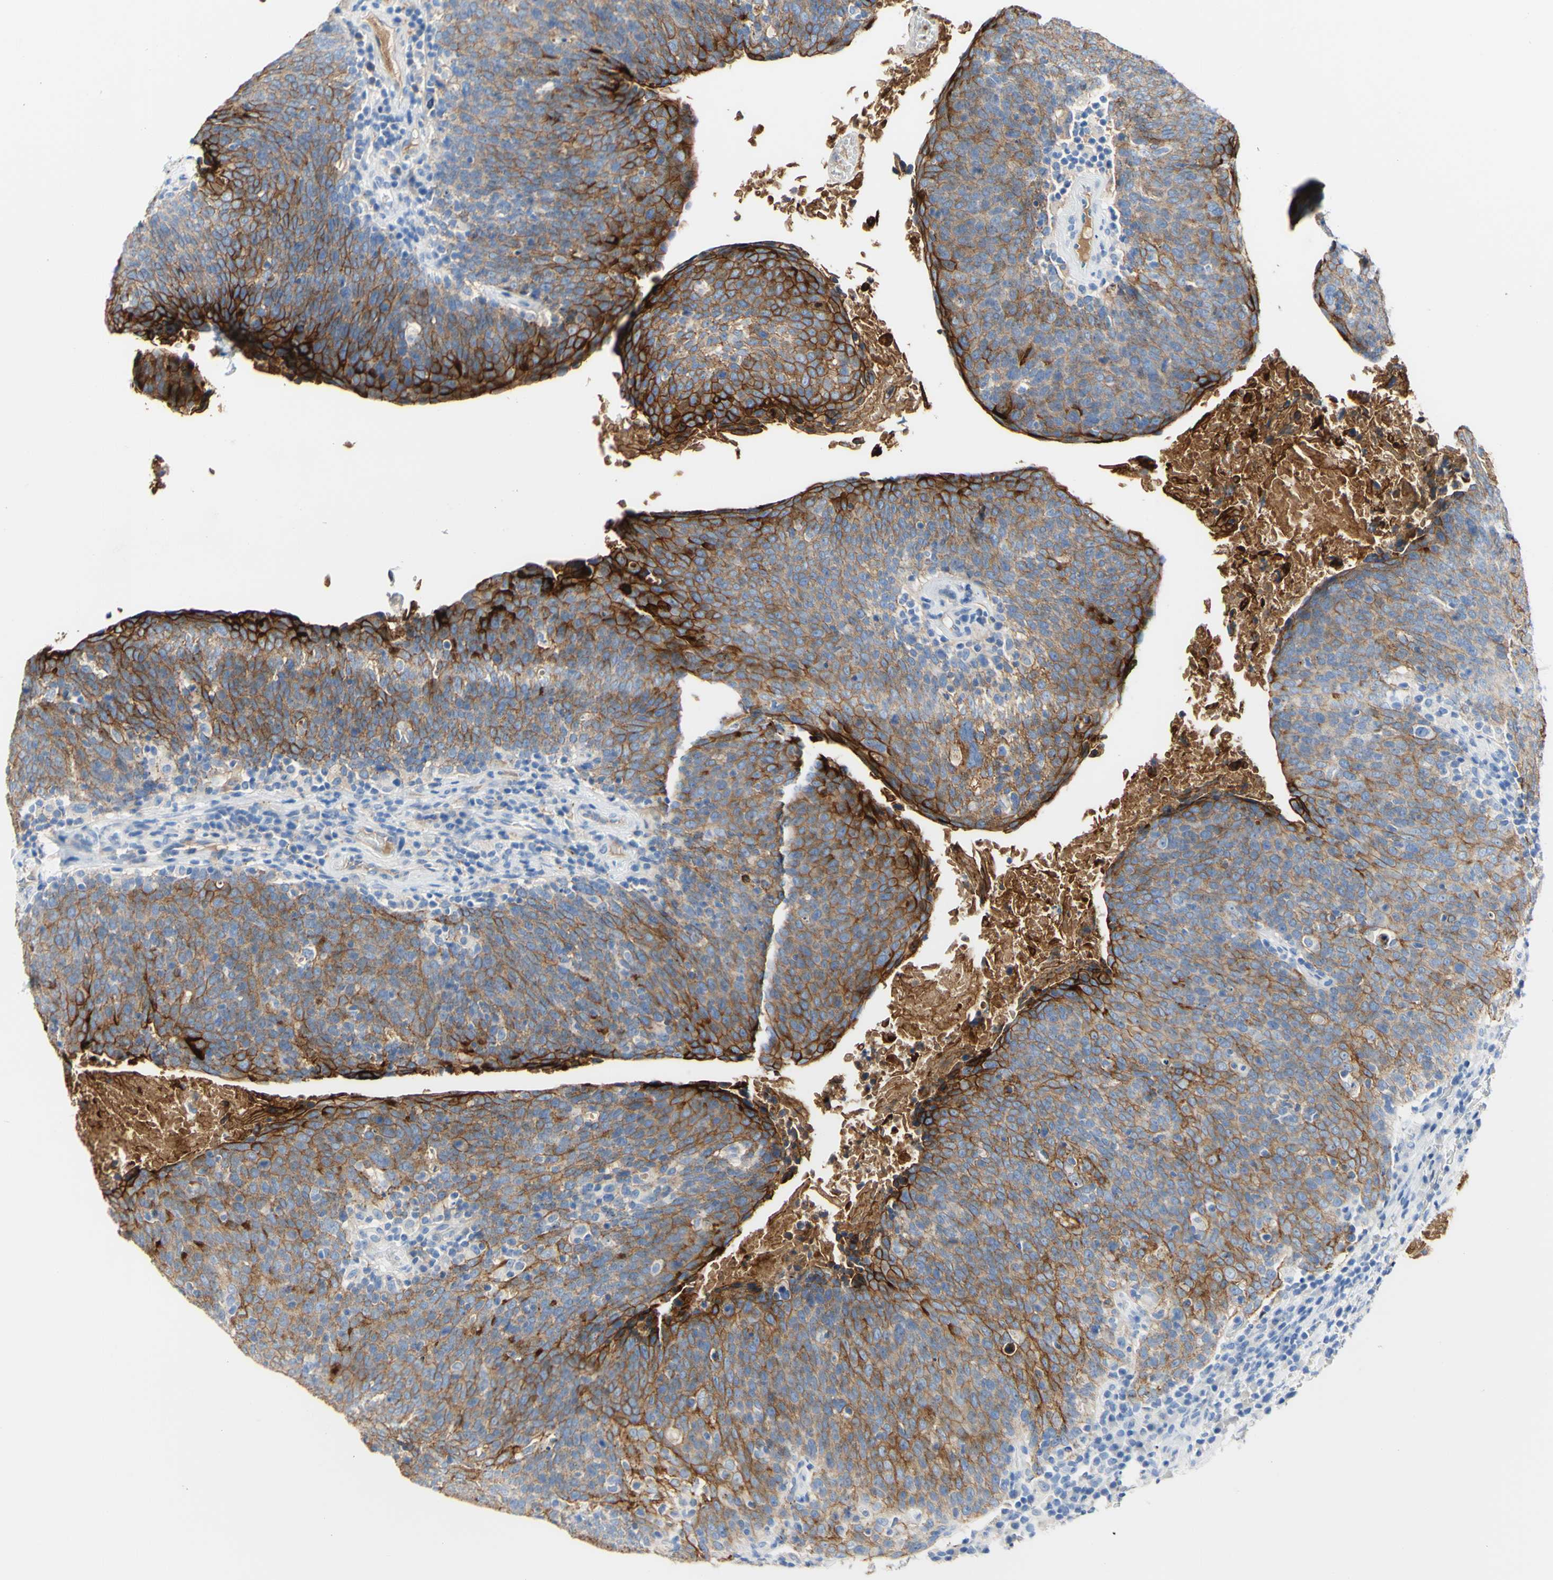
{"staining": {"intensity": "strong", "quantity": ">75%", "location": "cytoplasmic/membranous"}, "tissue": "head and neck cancer", "cell_type": "Tumor cells", "image_type": "cancer", "snomed": [{"axis": "morphology", "description": "Squamous cell carcinoma, NOS"}, {"axis": "morphology", "description": "Squamous cell carcinoma, metastatic, NOS"}, {"axis": "topography", "description": "Lymph node"}, {"axis": "topography", "description": "Head-Neck"}], "caption": "Head and neck cancer (metastatic squamous cell carcinoma) stained with DAB immunohistochemistry (IHC) displays high levels of strong cytoplasmic/membranous staining in approximately >75% of tumor cells.", "gene": "DSC2", "patient": {"sex": "male", "age": 62}}